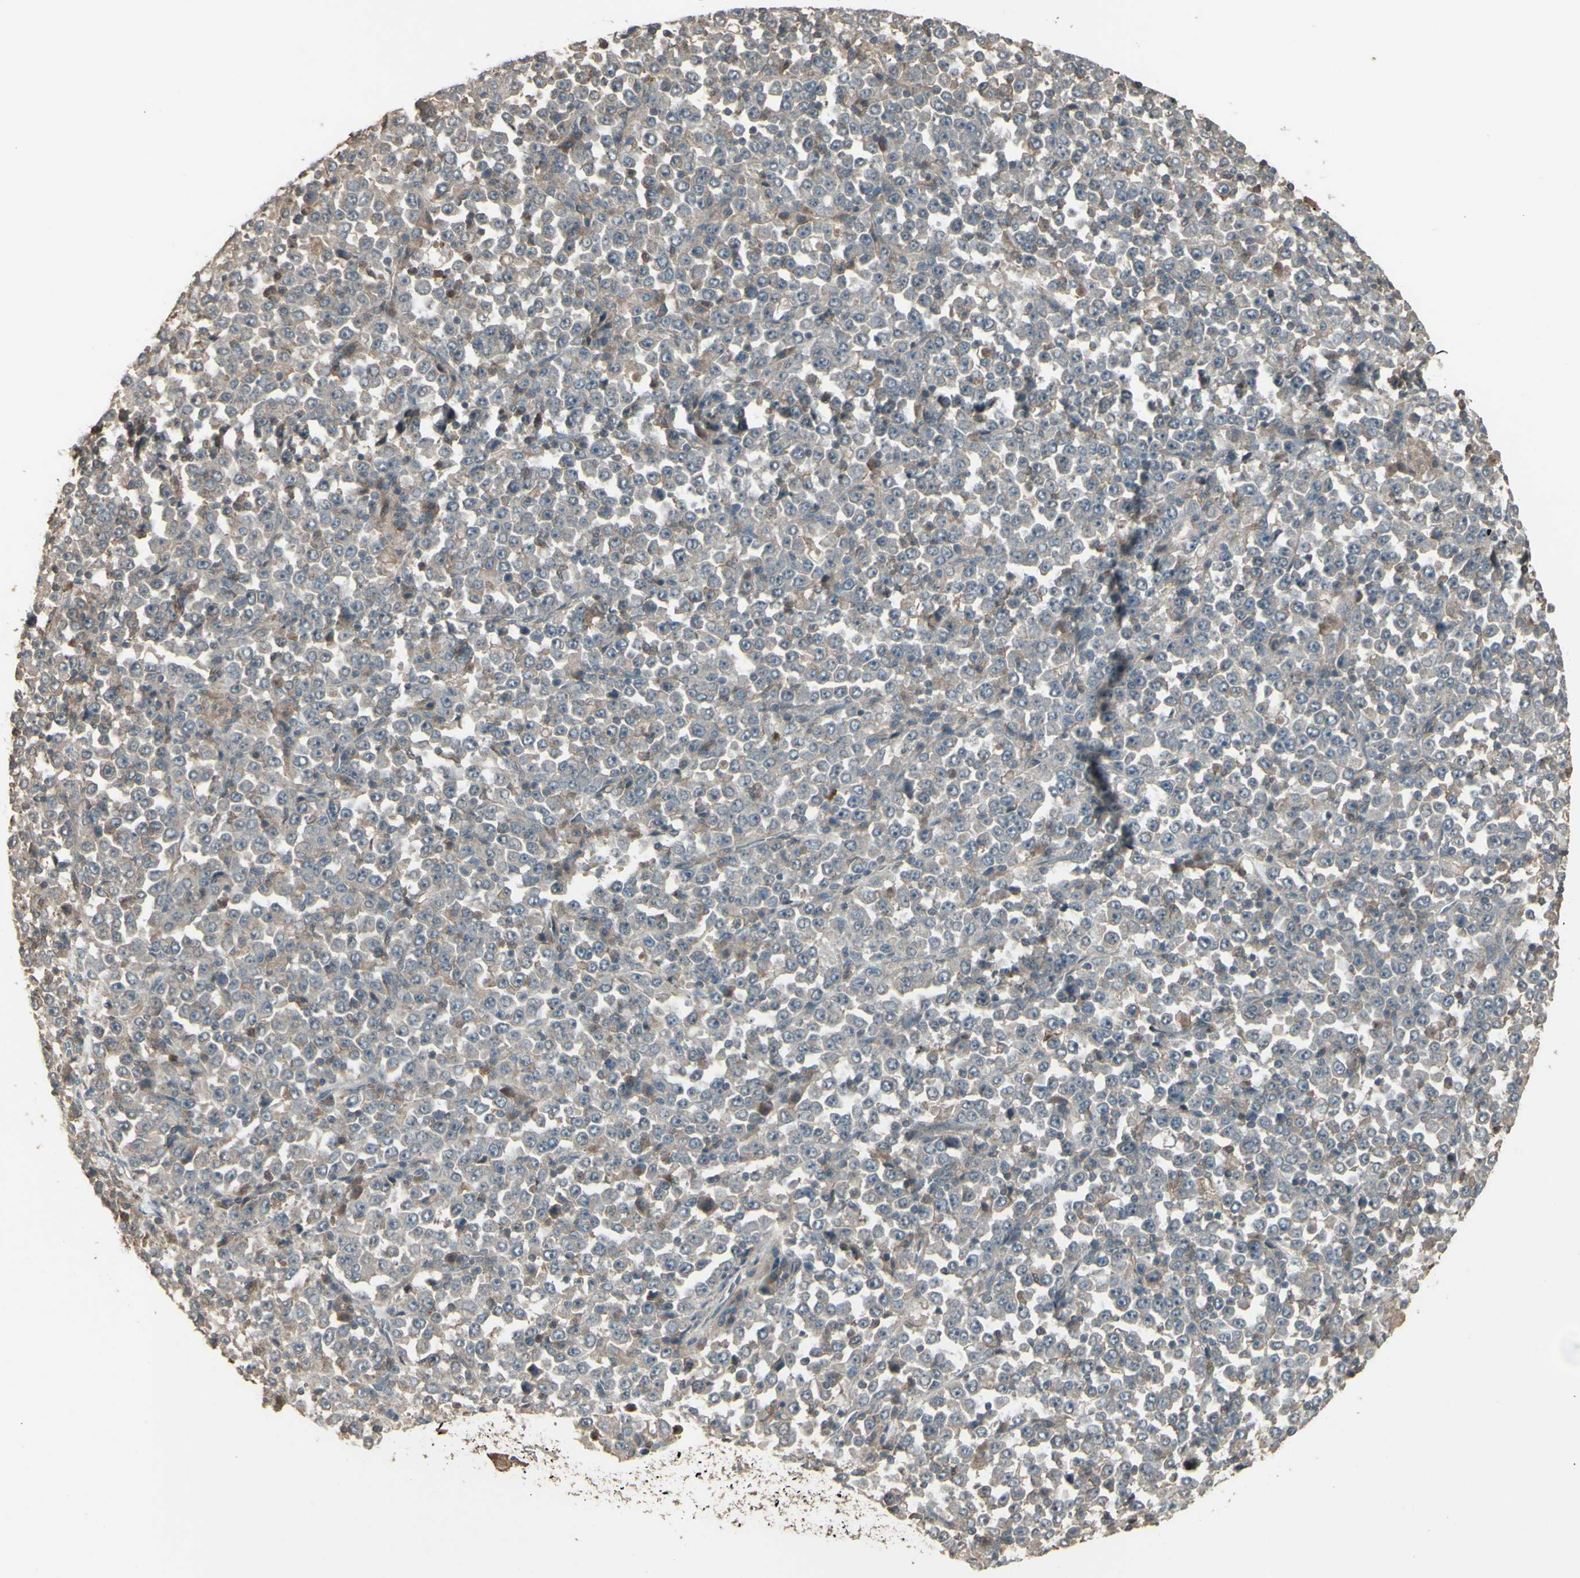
{"staining": {"intensity": "weak", "quantity": ">75%", "location": "cytoplasmic/membranous"}, "tissue": "stomach cancer", "cell_type": "Tumor cells", "image_type": "cancer", "snomed": [{"axis": "morphology", "description": "Normal tissue, NOS"}, {"axis": "morphology", "description": "Adenocarcinoma, NOS"}, {"axis": "topography", "description": "Stomach, upper"}, {"axis": "topography", "description": "Stomach"}], "caption": "IHC histopathology image of human stomach cancer (adenocarcinoma) stained for a protein (brown), which demonstrates low levels of weak cytoplasmic/membranous staining in approximately >75% of tumor cells.", "gene": "GNAS", "patient": {"sex": "male", "age": 59}}